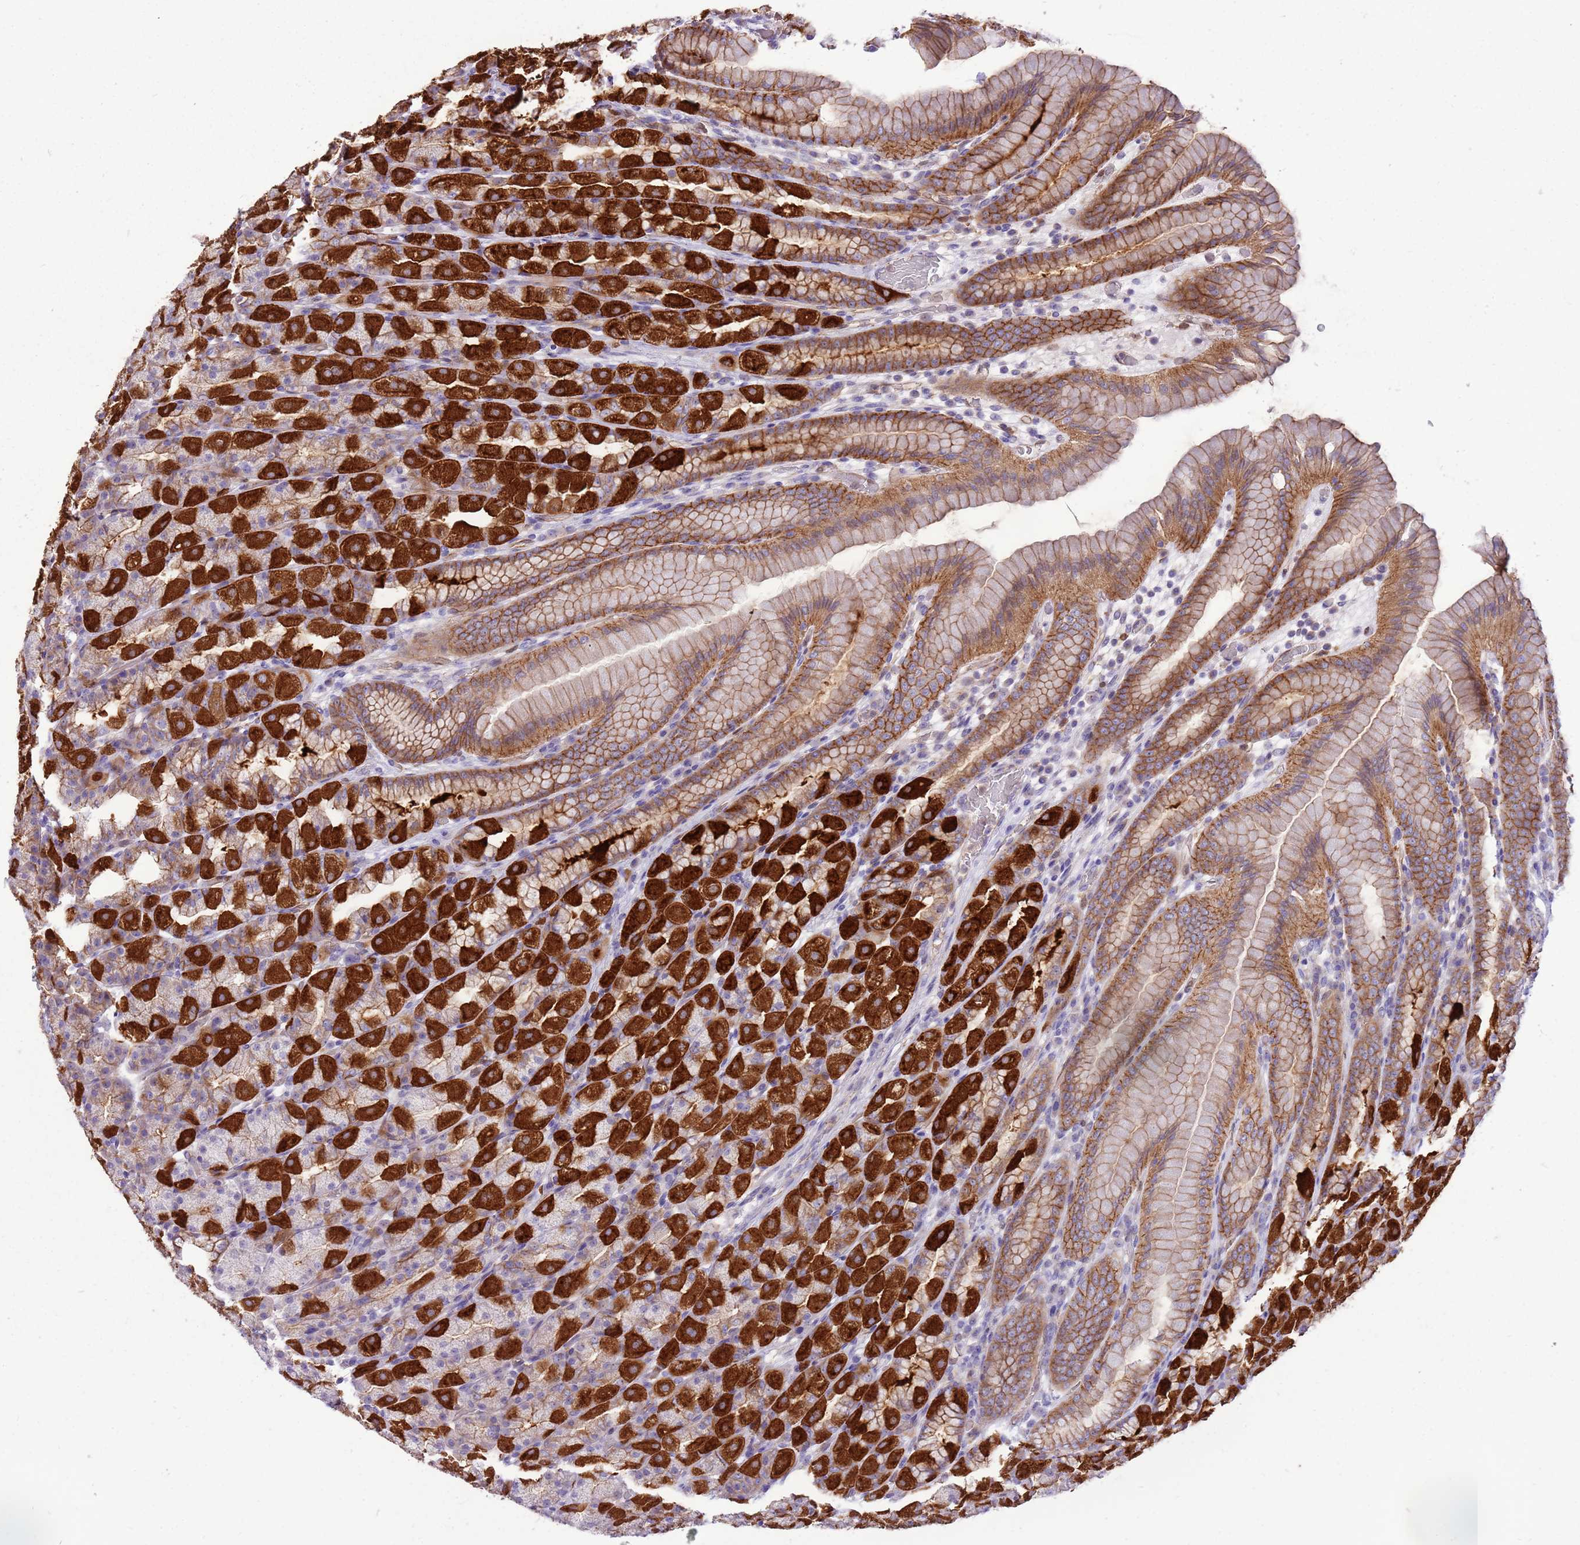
{"staining": {"intensity": "strong", "quantity": "25%-75%", "location": "cytoplasmic/membranous"}, "tissue": "stomach", "cell_type": "Glandular cells", "image_type": "normal", "snomed": [{"axis": "morphology", "description": "Normal tissue, NOS"}, {"axis": "topography", "description": "Stomach, upper"}], "caption": "Immunohistochemistry of benign stomach demonstrates high levels of strong cytoplasmic/membranous expression in approximately 25%-75% of glandular cells.", "gene": "WDR90", "patient": {"sex": "male", "age": 68}}